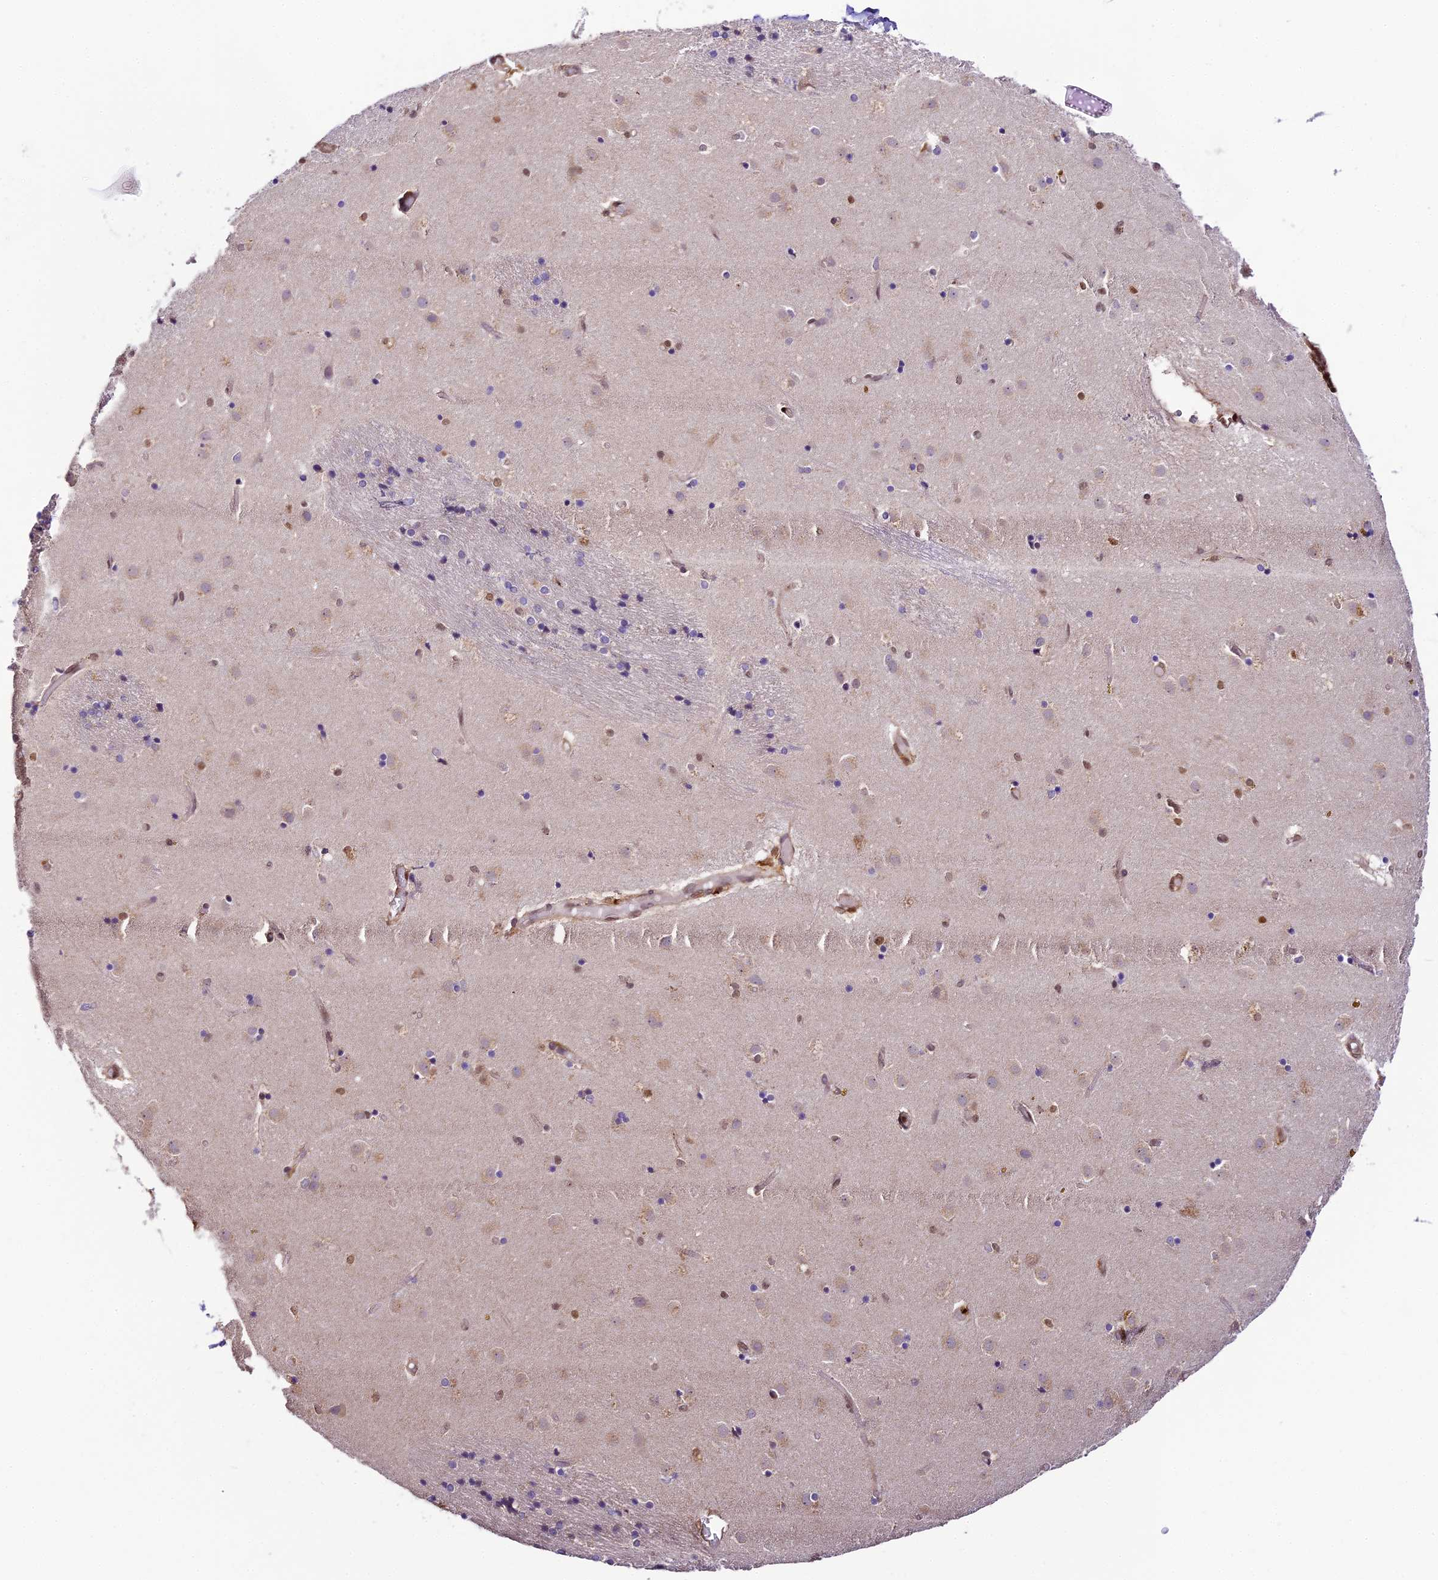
{"staining": {"intensity": "negative", "quantity": "none", "location": "none"}, "tissue": "caudate", "cell_type": "Glial cells", "image_type": "normal", "snomed": [{"axis": "morphology", "description": "Normal tissue, NOS"}, {"axis": "topography", "description": "Lateral ventricle wall"}], "caption": "IHC micrograph of unremarkable caudate: caudate stained with DAB shows no significant protein staining in glial cells.", "gene": "TRIM22", "patient": {"sex": "male", "age": 70}}